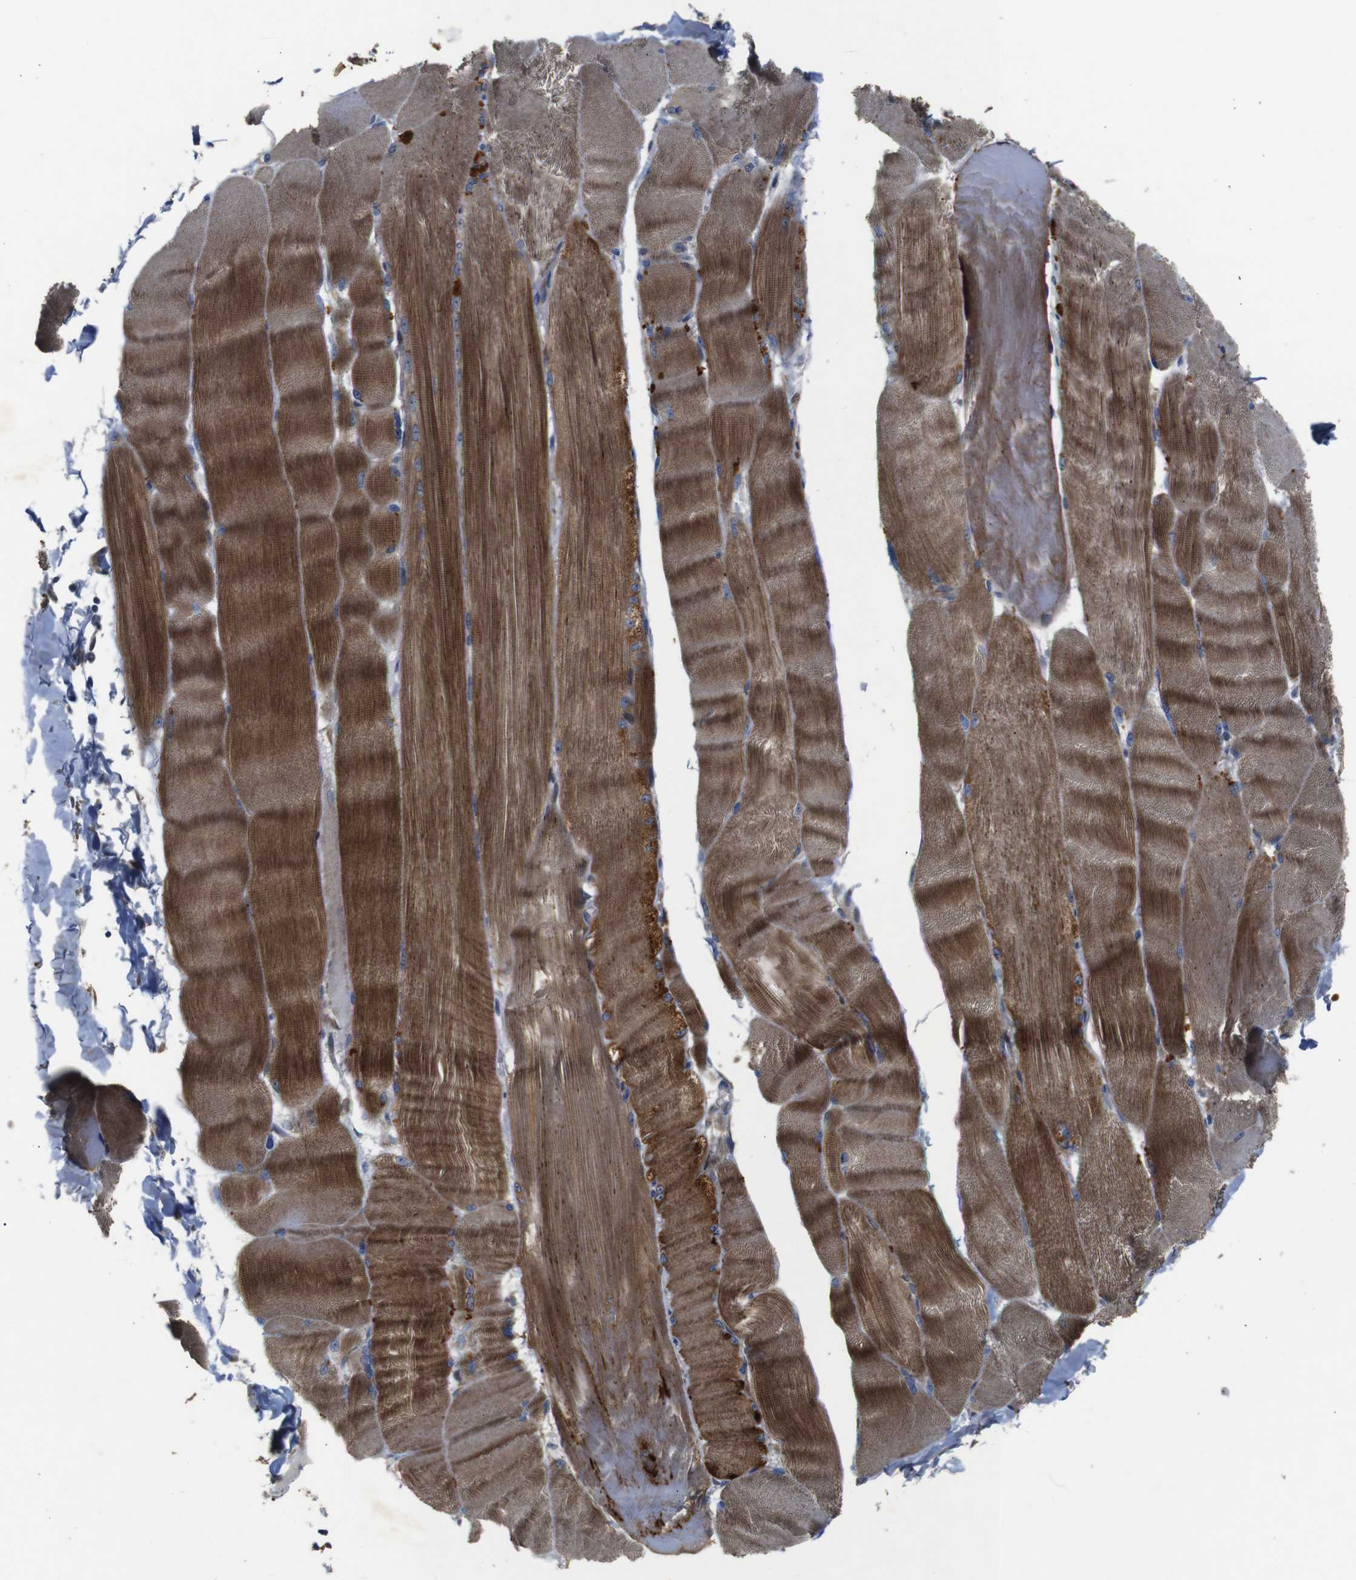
{"staining": {"intensity": "moderate", "quantity": ">75%", "location": "cytoplasmic/membranous"}, "tissue": "skeletal muscle", "cell_type": "Myocytes", "image_type": "normal", "snomed": [{"axis": "morphology", "description": "Normal tissue, NOS"}, {"axis": "topography", "description": "Skin"}, {"axis": "topography", "description": "Skeletal muscle"}], "caption": "A photomicrograph showing moderate cytoplasmic/membranous expression in approximately >75% of myocytes in normal skeletal muscle, as visualized by brown immunohistochemical staining.", "gene": "CHST10", "patient": {"sex": "male", "age": 83}}